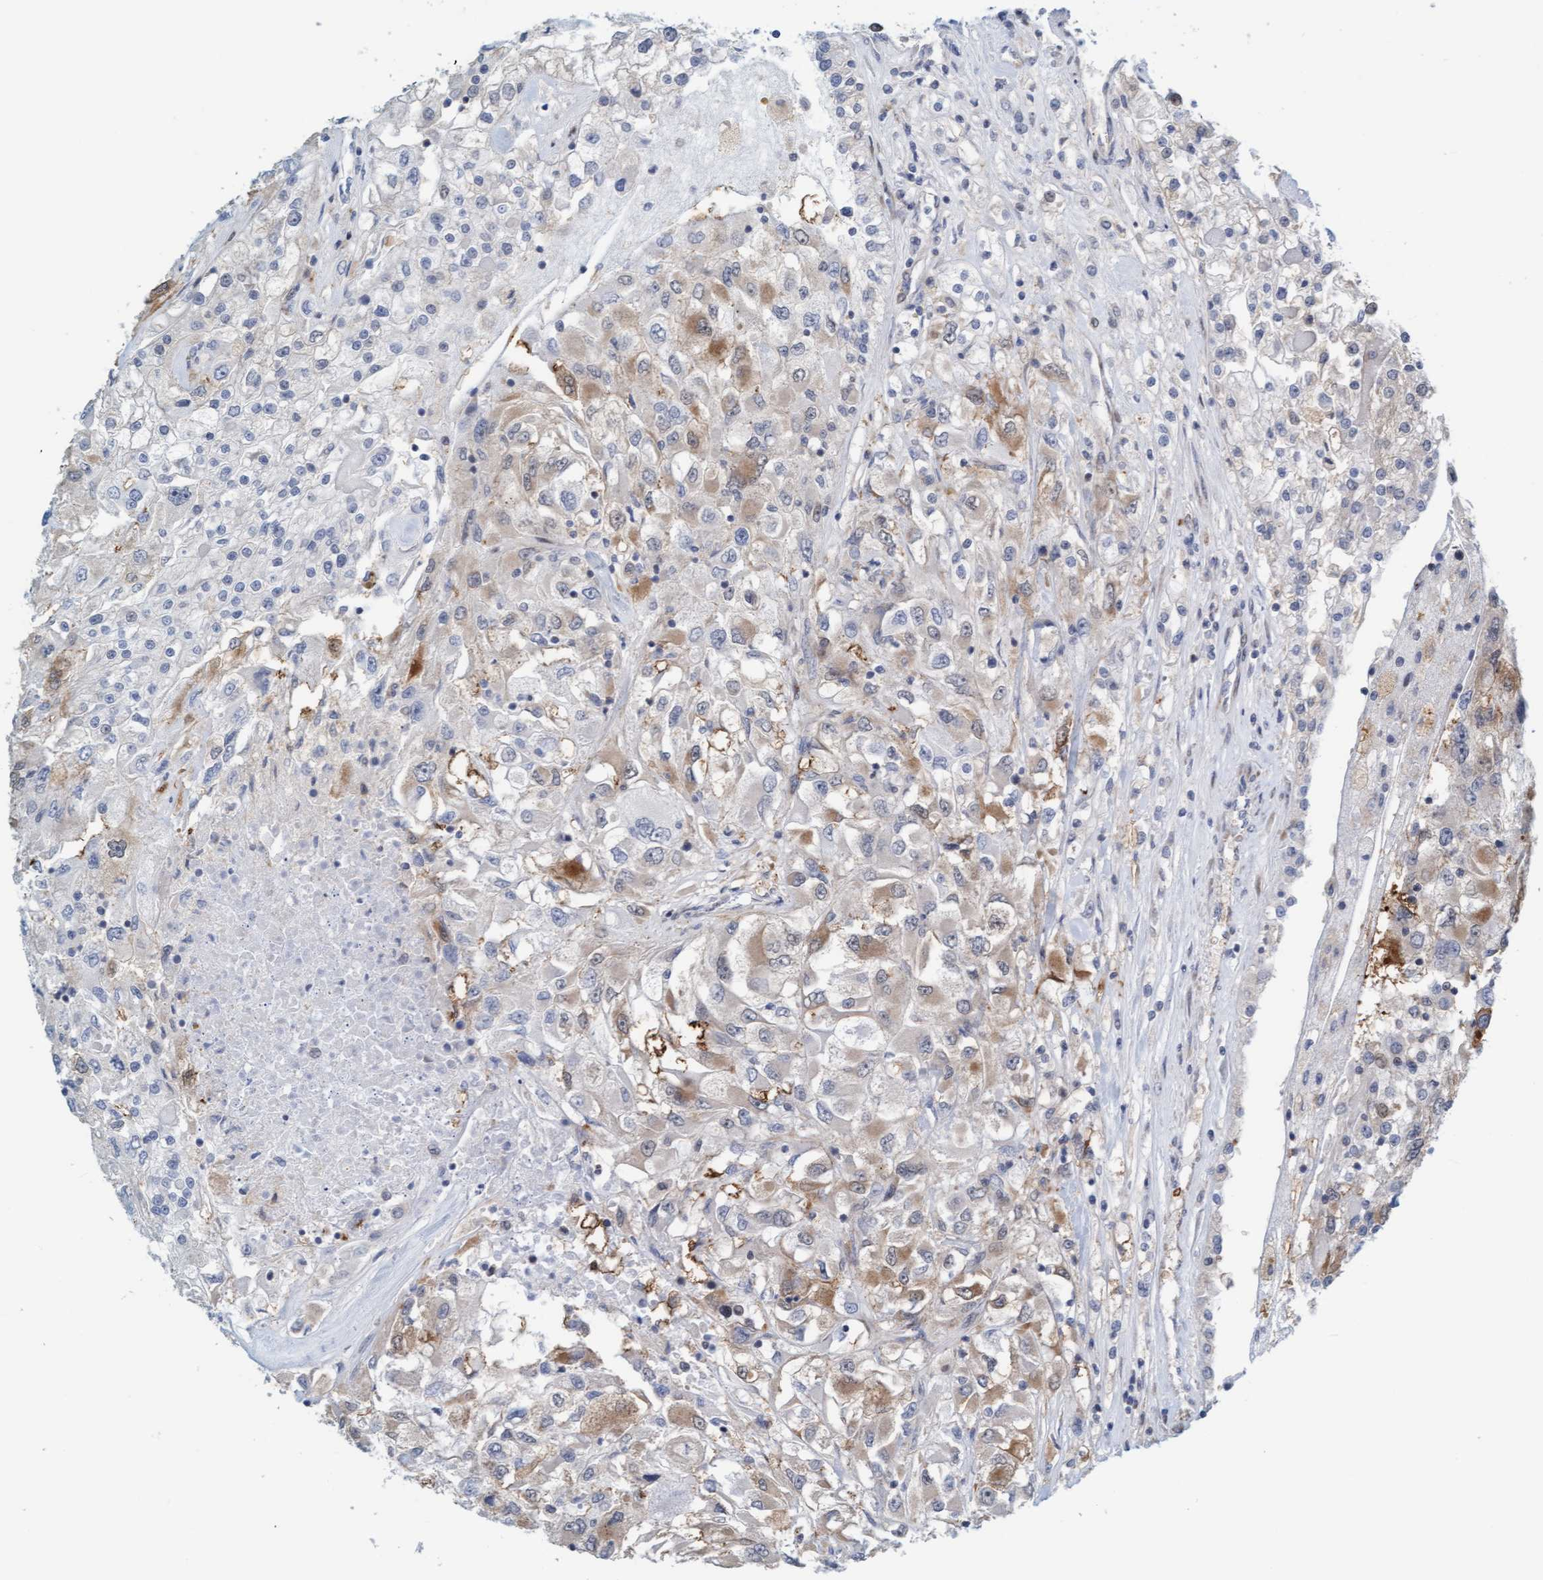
{"staining": {"intensity": "moderate", "quantity": "<25%", "location": "cytoplasmic/membranous"}, "tissue": "renal cancer", "cell_type": "Tumor cells", "image_type": "cancer", "snomed": [{"axis": "morphology", "description": "Adenocarcinoma, NOS"}, {"axis": "topography", "description": "Kidney"}], "caption": "Tumor cells exhibit moderate cytoplasmic/membranous staining in approximately <25% of cells in renal cancer. (IHC, brightfield microscopy, high magnification).", "gene": "EIF4EBP1", "patient": {"sex": "female", "age": 52}}